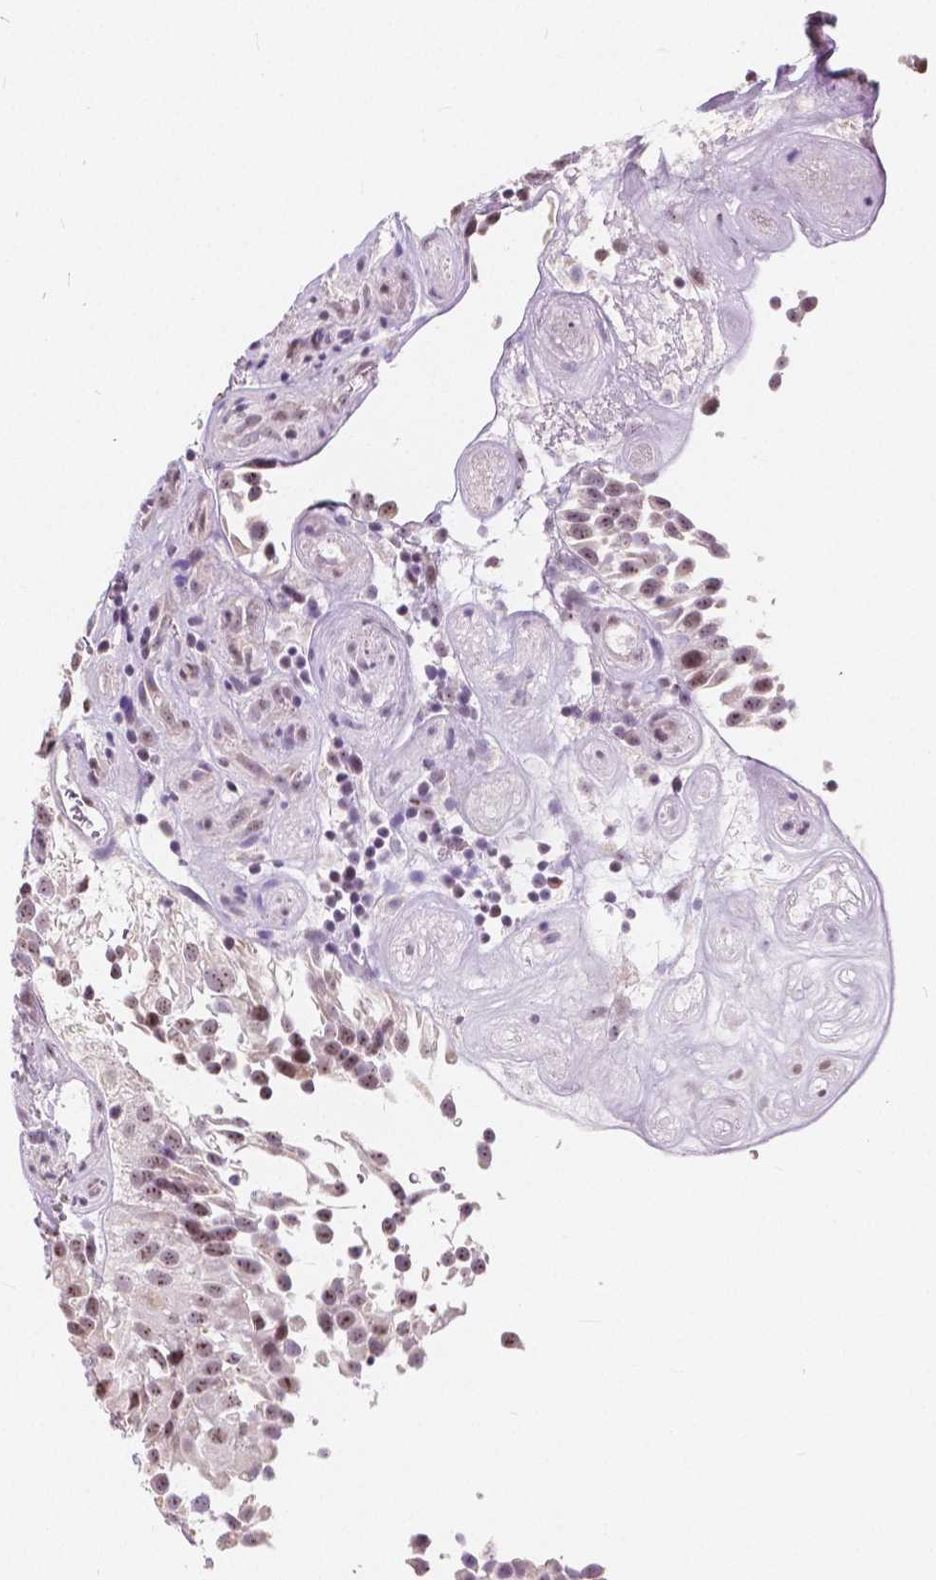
{"staining": {"intensity": "moderate", "quantity": ">75%", "location": "nuclear"}, "tissue": "urothelial cancer", "cell_type": "Tumor cells", "image_type": "cancer", "snomed": [{"axis": "morphology", "description": "Urothelial carcinoma, Low grade"}, {"axis": "topography", "description": "Urinary bladder"}], "caption": "Human urothelial carcinoma (low-grade) stained for a protein (brown) exhibits moderate nuclear positive positivity in approximately >75% of tumor cells.", "gene": "NOLC1", "patient": {"sex": "male", "age": 76}}